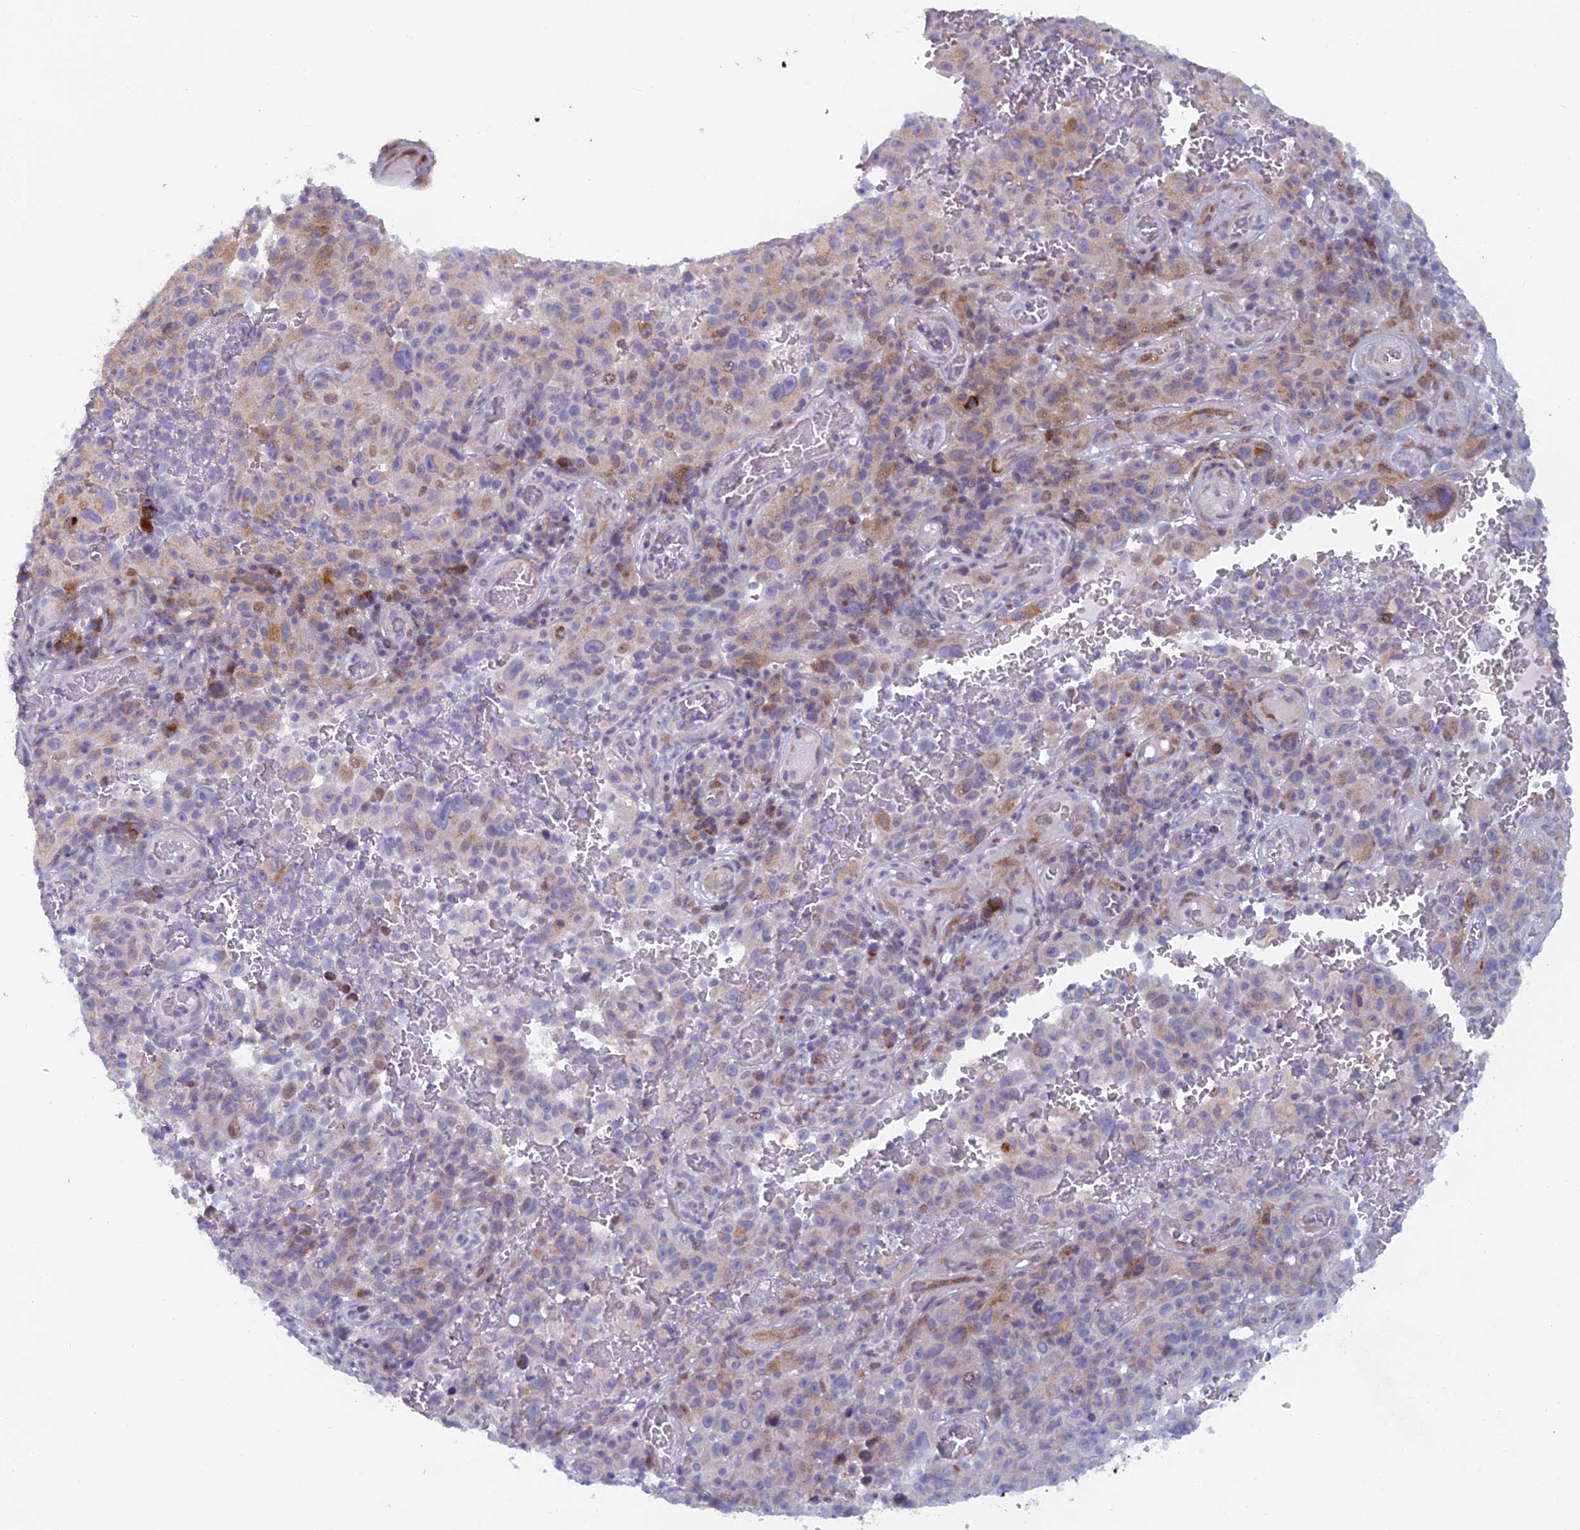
{"staining": {"intensity": "moderate", "quantity": "<25%", "location": "cytoplasmic/membranous"}, "tissue": "melanoma", "cell_type": "Tumor cells", "image_type": "cancer", "snomed": [{"axis": "morphology", "description": "Malignant melanoma, NOS"}, {"axis": "topography", "description": "Skin"}], "caption": "Malignant melanoma stained with DAB immunohistochemistry (IHC) shows low levels of moderate cytoplasmic/membranous staining in about <25% of tumor cells. (DAB (3,3'-diaminobenzidine) IHC with brightfield microscopy, high magnification).", "gene": "B9D2", "patient": {"sex": "female", "age": 82}}